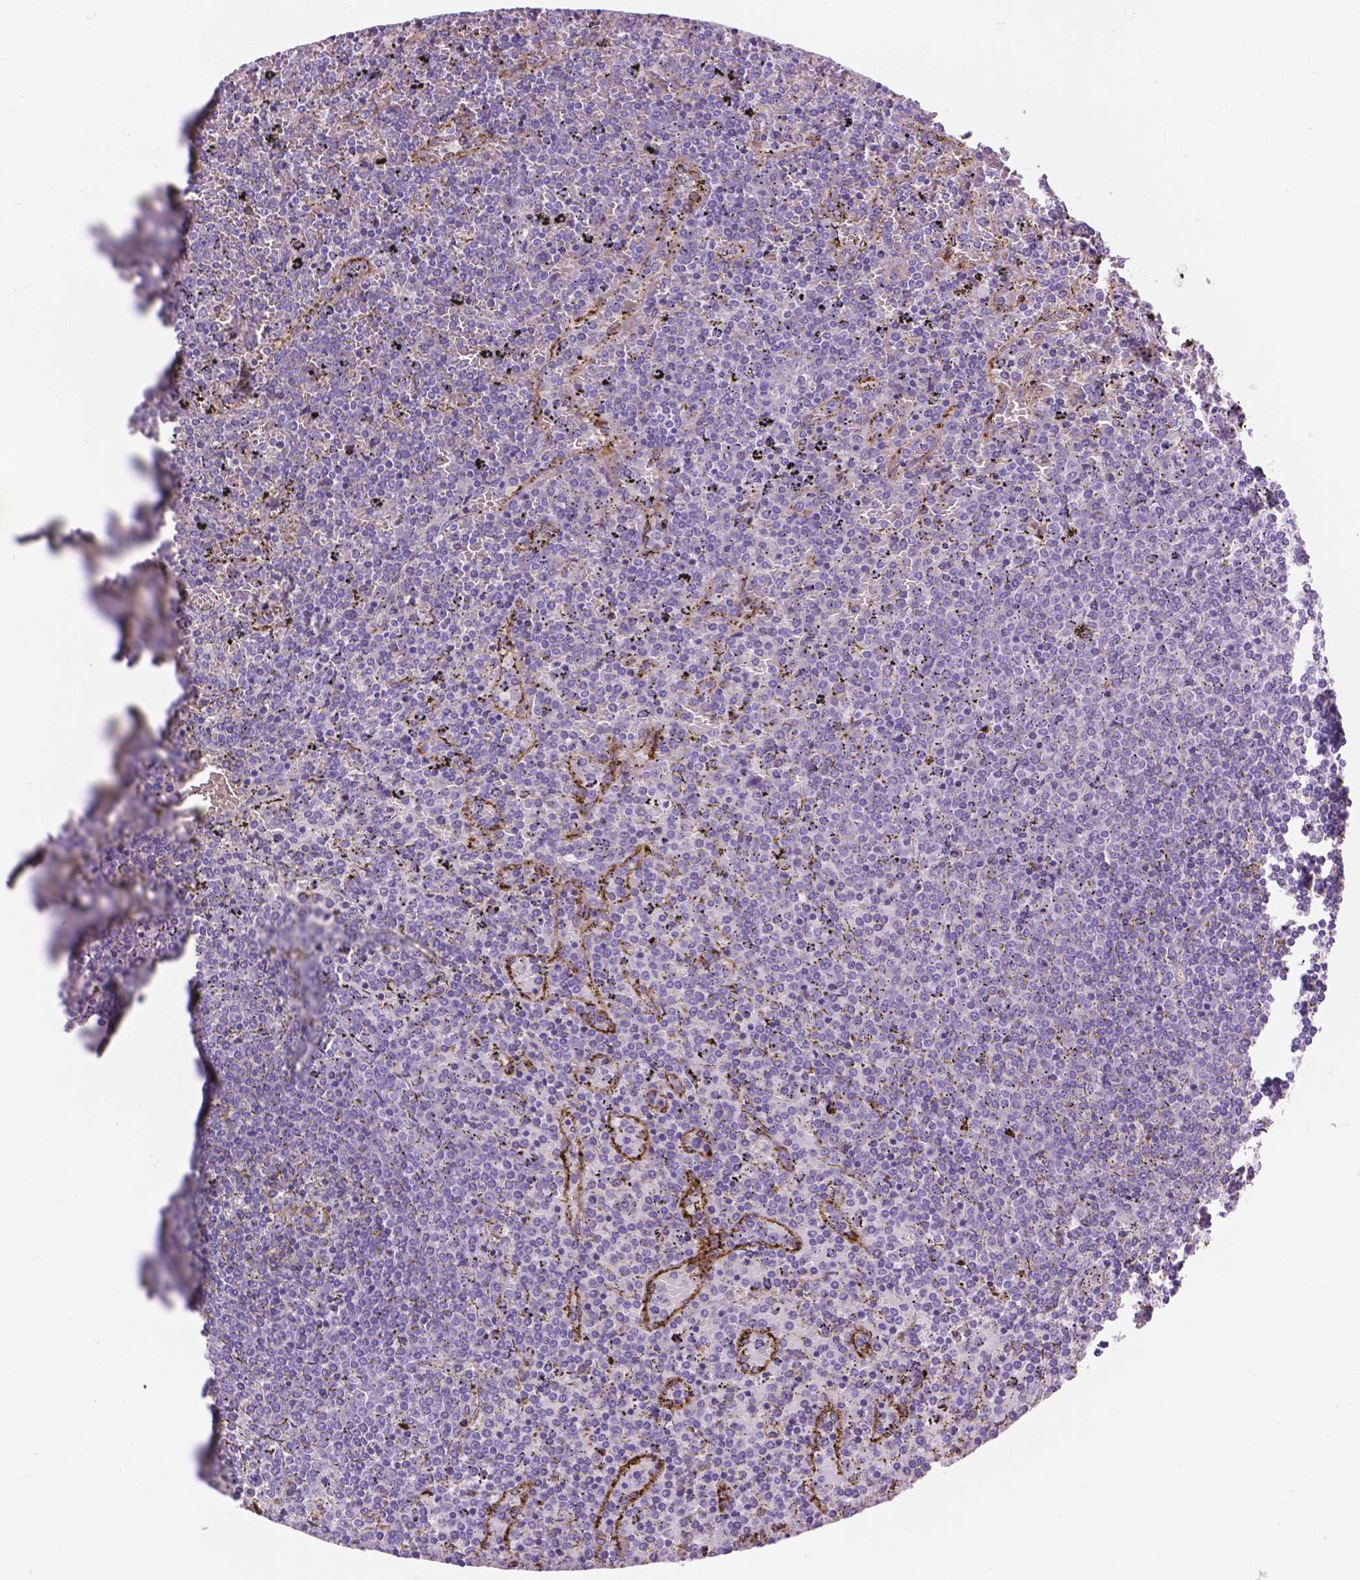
{"staining": {"intensity": "negative", "quantity": "none", "location": "none"}, "tissue": "lymphoma", "cell_type": "Tumor cells", "image_type": "cancer", "snomed": [{"axis": "morphology", "description": "Malignant lymphoma, non-Hodgkin's type, Low grade"}, {"axis": "topography", "description": "Spleen"}], "caption": "The image demonstrates no staining of tumor cells in lymphoma.", "gene": "NOXO1", "patient": {"sex": "female", "age": 77}}